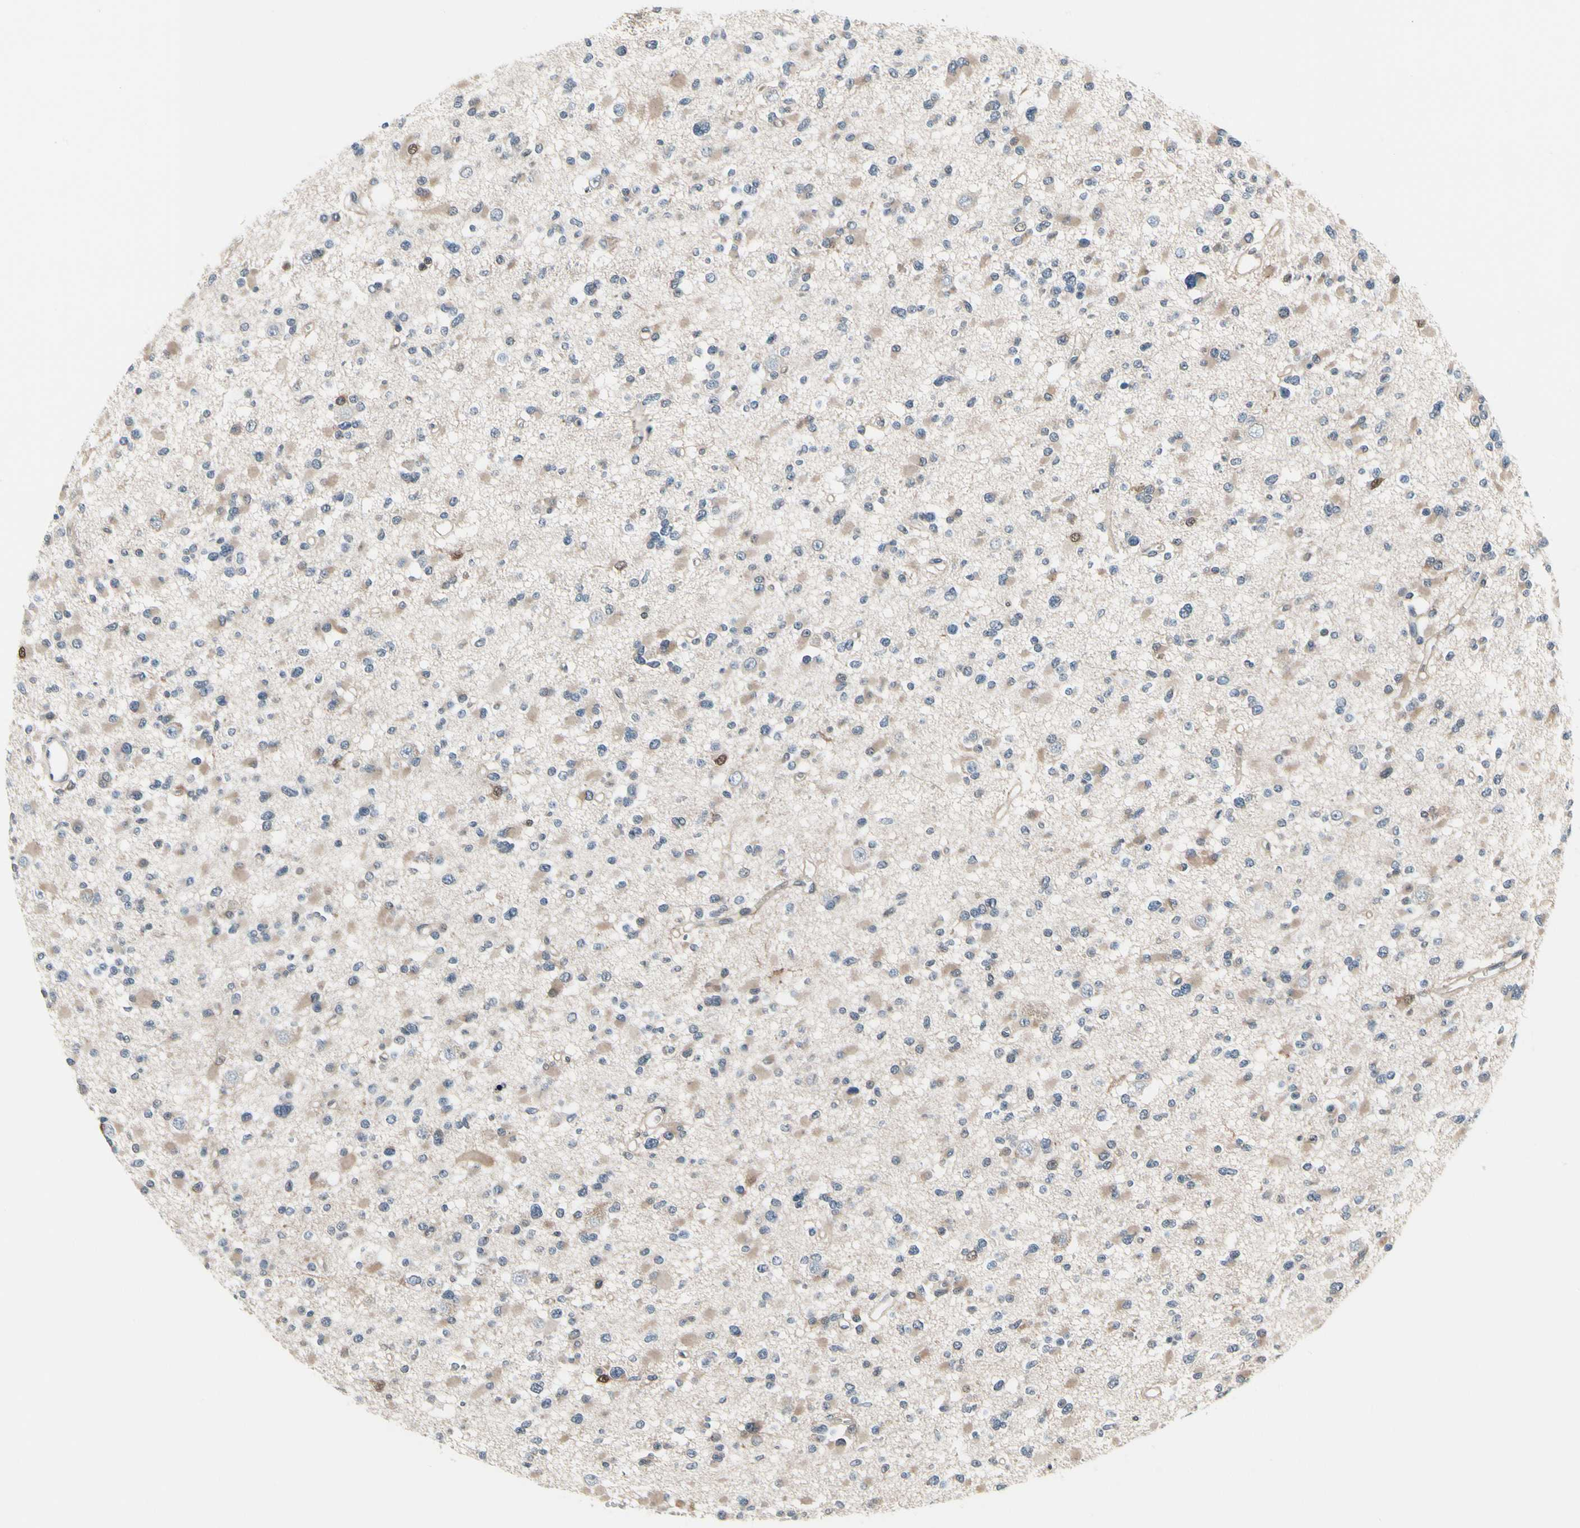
{"staining": {"intensity": "weak", "quantity": "25%-75%", "location": "cytoplasmic/membranous"}, "tissue": "glioma", "cell_type": "Tumor cells", "image_type": "cancer", "snomed": [{"axis": "morphology", "description": "Glioma, malignant, Low grade"}, {"axis": "topography", "description": "Brain"}], "caption": "Immunohistochemistry micrograph of neoplastic tissue: human glioma stained using immunohistochemistry exhibits low levels of weak protein expression localized specifically in the cytoplasmic/membranous of tumor cells, appearing as a cytoplasmic/membranous brown color.", "gene": "PRDX6", "patient": {"sex": "female", "age": 22}}